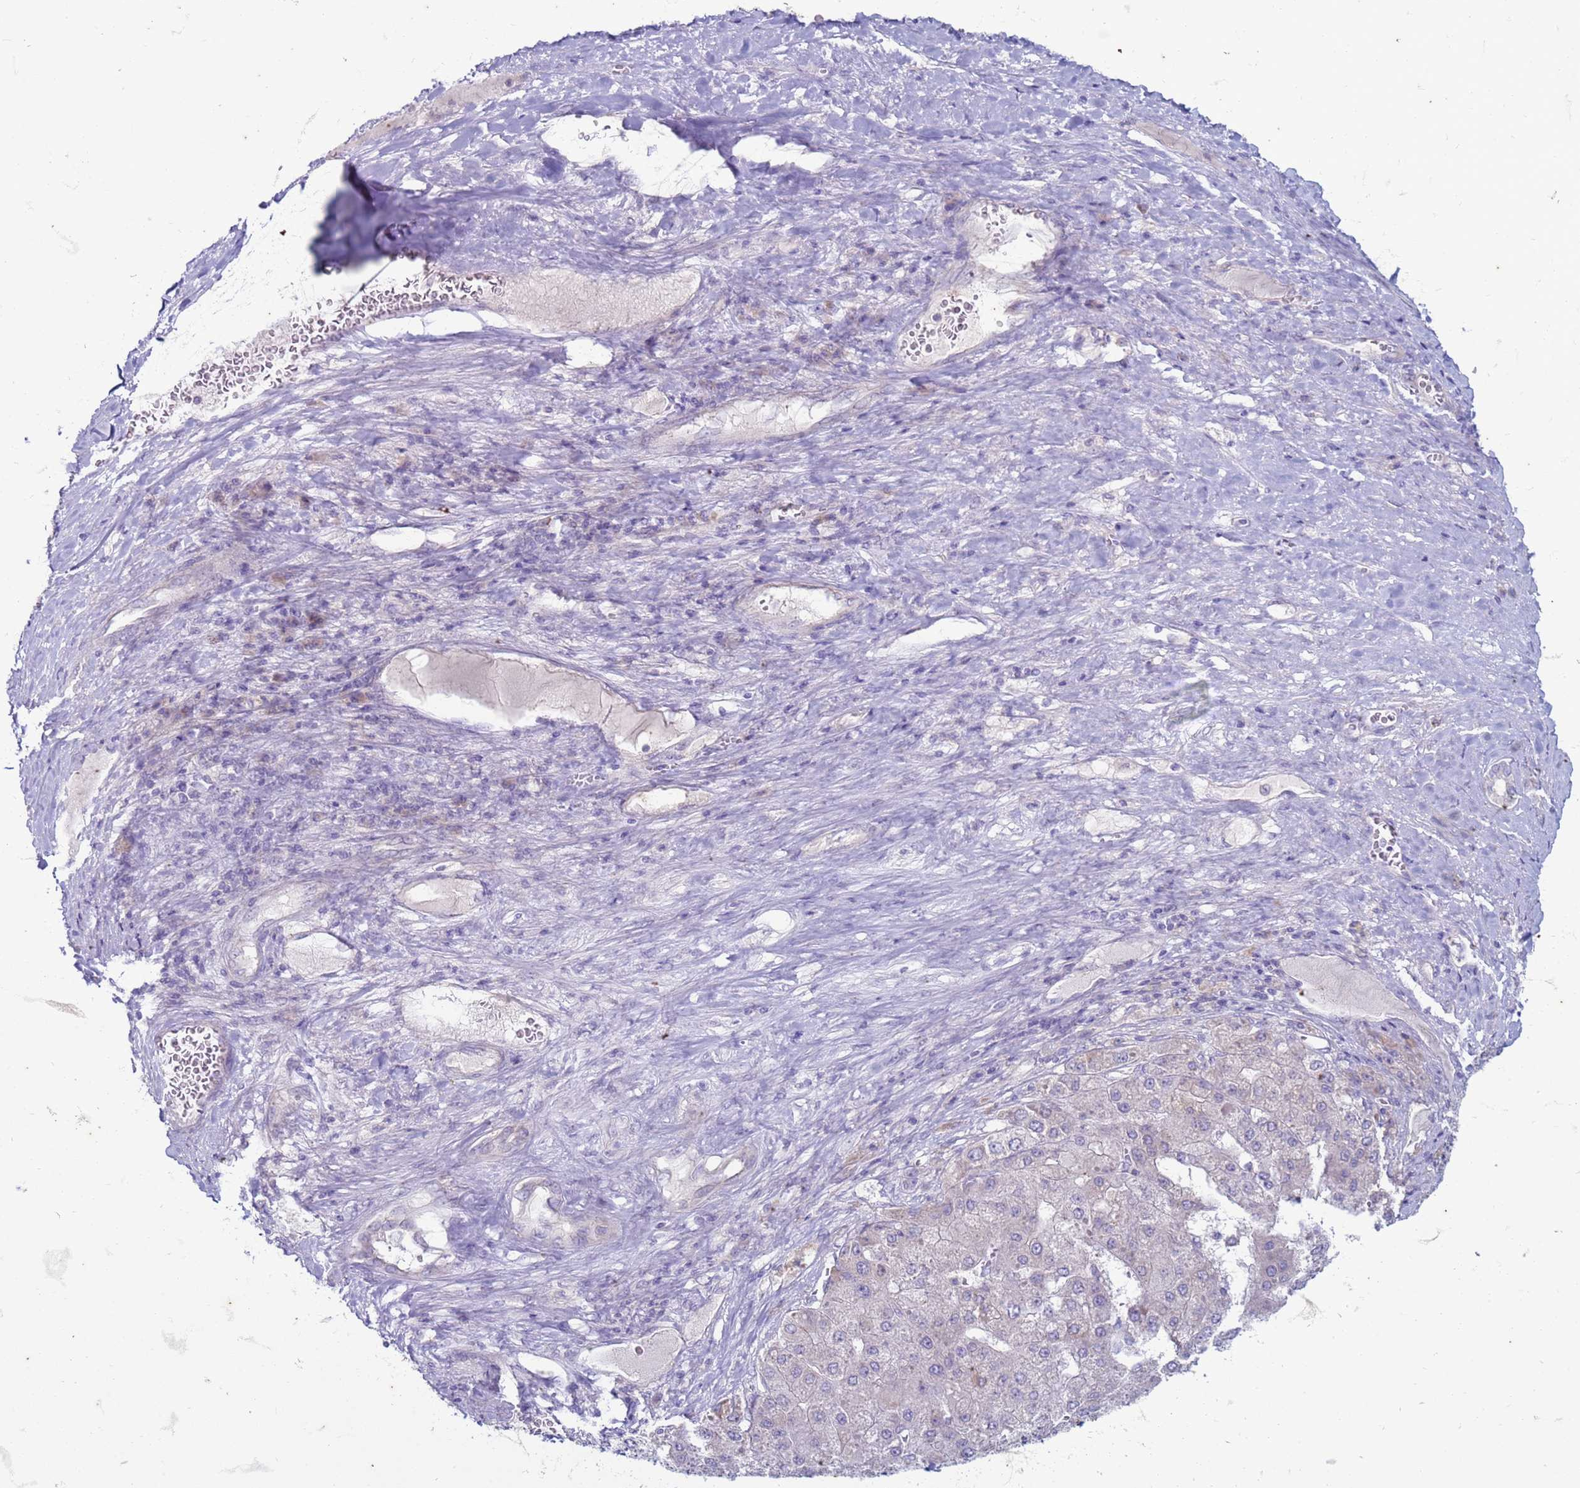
{"staining": {"intensity": "negative", "quantity": "none", "location": "none"}, "tissue": "liver cancer", "cell_type": "Tumor cells", "image_type": "cancer", "snomed": [{"axis": "morphology", "description": "Carcinoma, Hepatocellular, NOS"}, {"axis": "topography", "description": "Liver"}], "caption": "Protein analysis of hepatocellular carcinoma (liver) demonstrates no significant staining in tumor cells. (Stains: DAB immunohistochemistry (IHC) with hematoxylin counter stain, Microscopy: brightfield microscopy at high magnification).", "gene": "SUCO", "patient": {"sex": "female", "age": 73}}